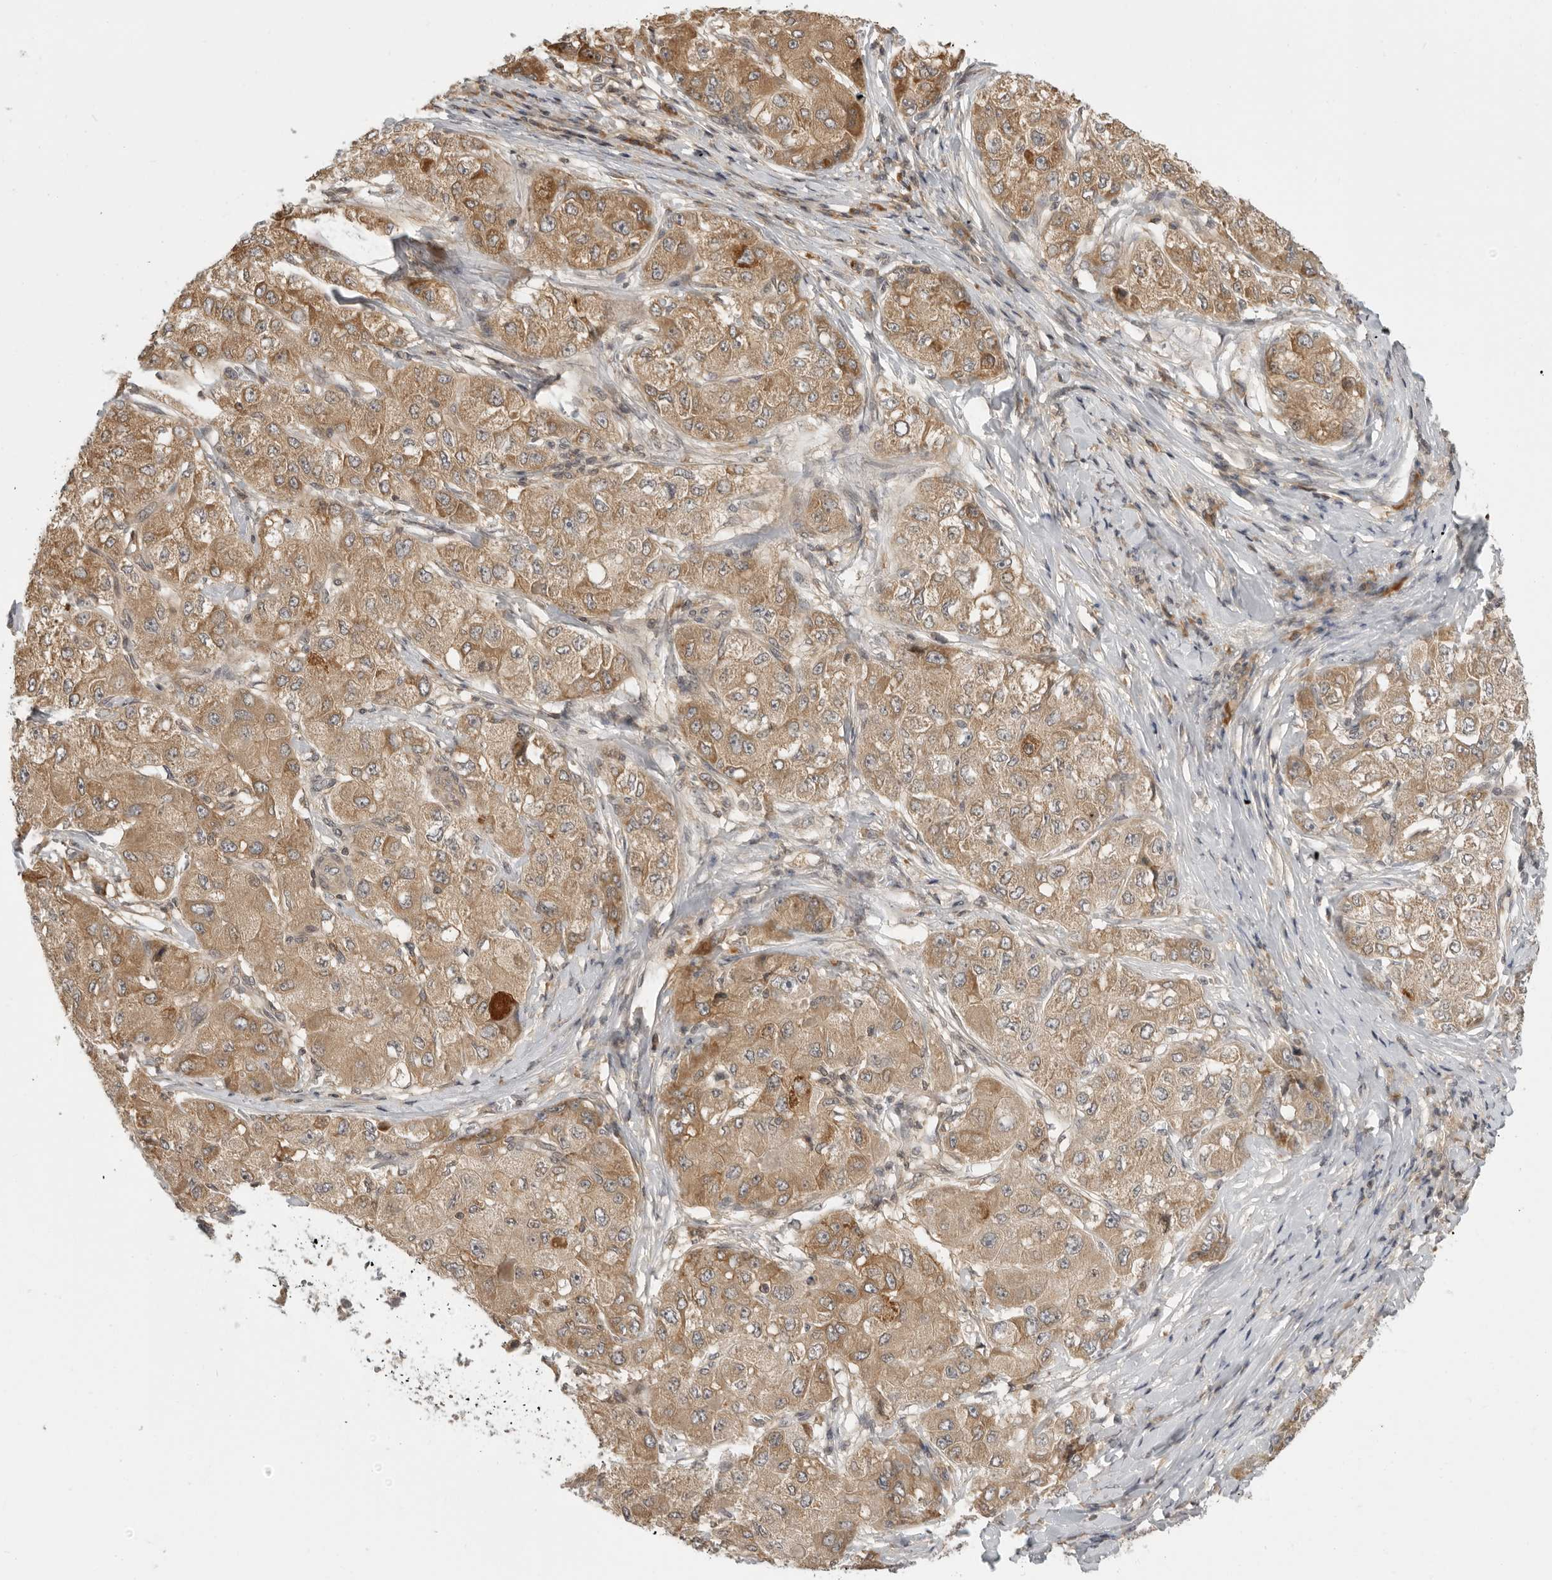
{"staining": {"intensity": "moderate", "quantity": ">75%", "location": "cytoplasmic/membranous"}, "tissue": "liver cancer", "cell_type": "Tumor cells", "image_type": "cancer", "snomed": [{"axis": "morphology", "description": "Carcinoma, Hepatocellular, NOS"}, {"axis": "topography", "description": "Liver"}], "caption": "A brown stain highlights moderate cytoplasmic/membranous positivity of a protein in liver cancer (hepatocellular carcinoma) tumor cells.", "gene": "PRRC2A", "patient": {"sex": "male", "age": 80}}